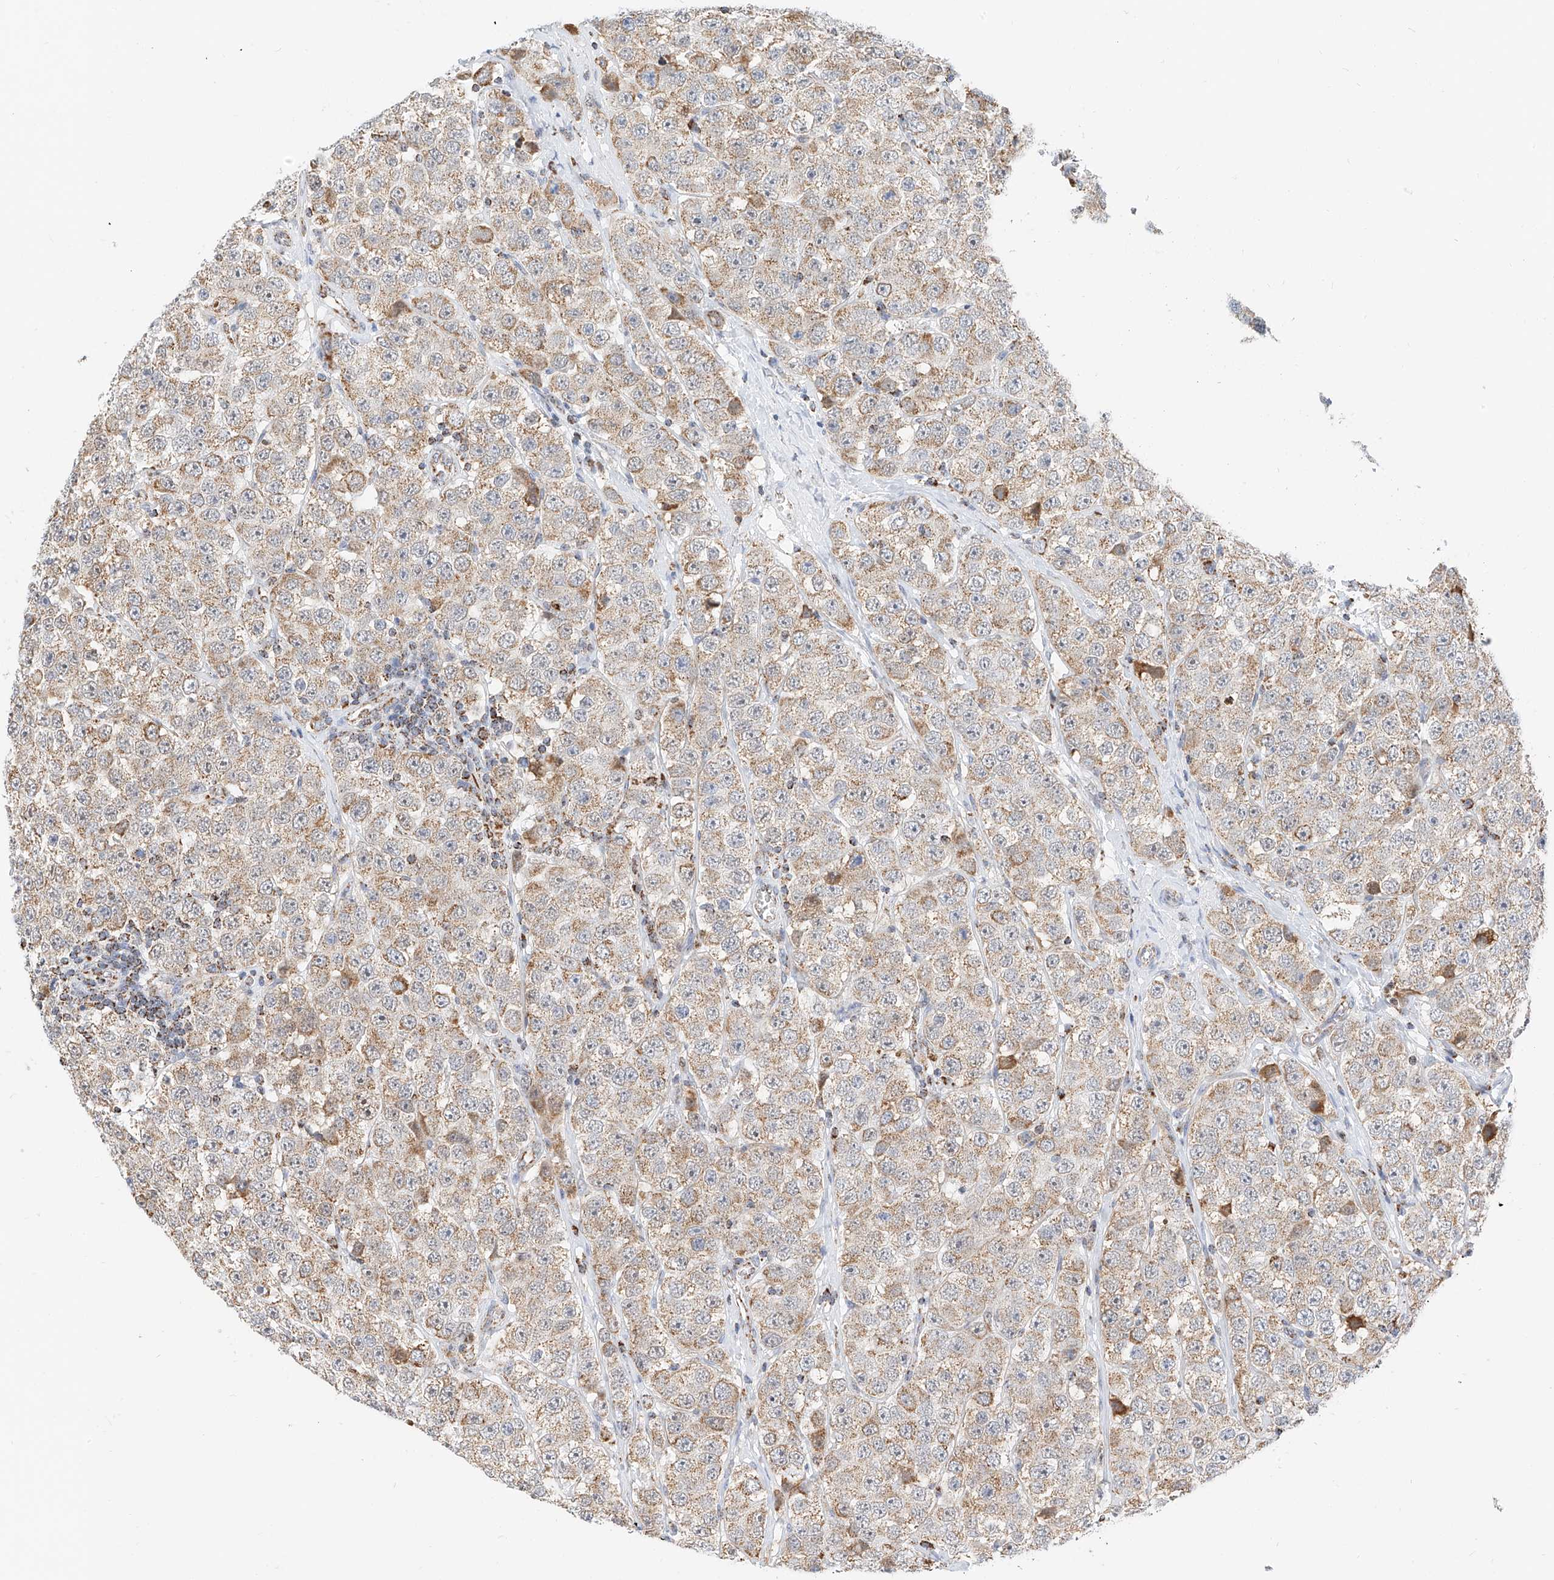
{"staining": {"intensity": "moderate", "quantity": ">75%", "location": "cytoplasmic/membranous"}, "tissue": "testis cancer", "cell_type": "Tumor cells", "image_type": "cancer", "snomed": [{"axis": "morphology", "description": "Seminoma, NOS"}, {"axis": "topography", "description": "Testis"}], "caption": "Human testis cancer (seminoma) stained for a protein (brown) exhibits moderate cytoplasmic/membranous positive expression in about >75% of tumor cells.", "gene": "NALCN", "patient": {"sex": "male", "age": 28}}